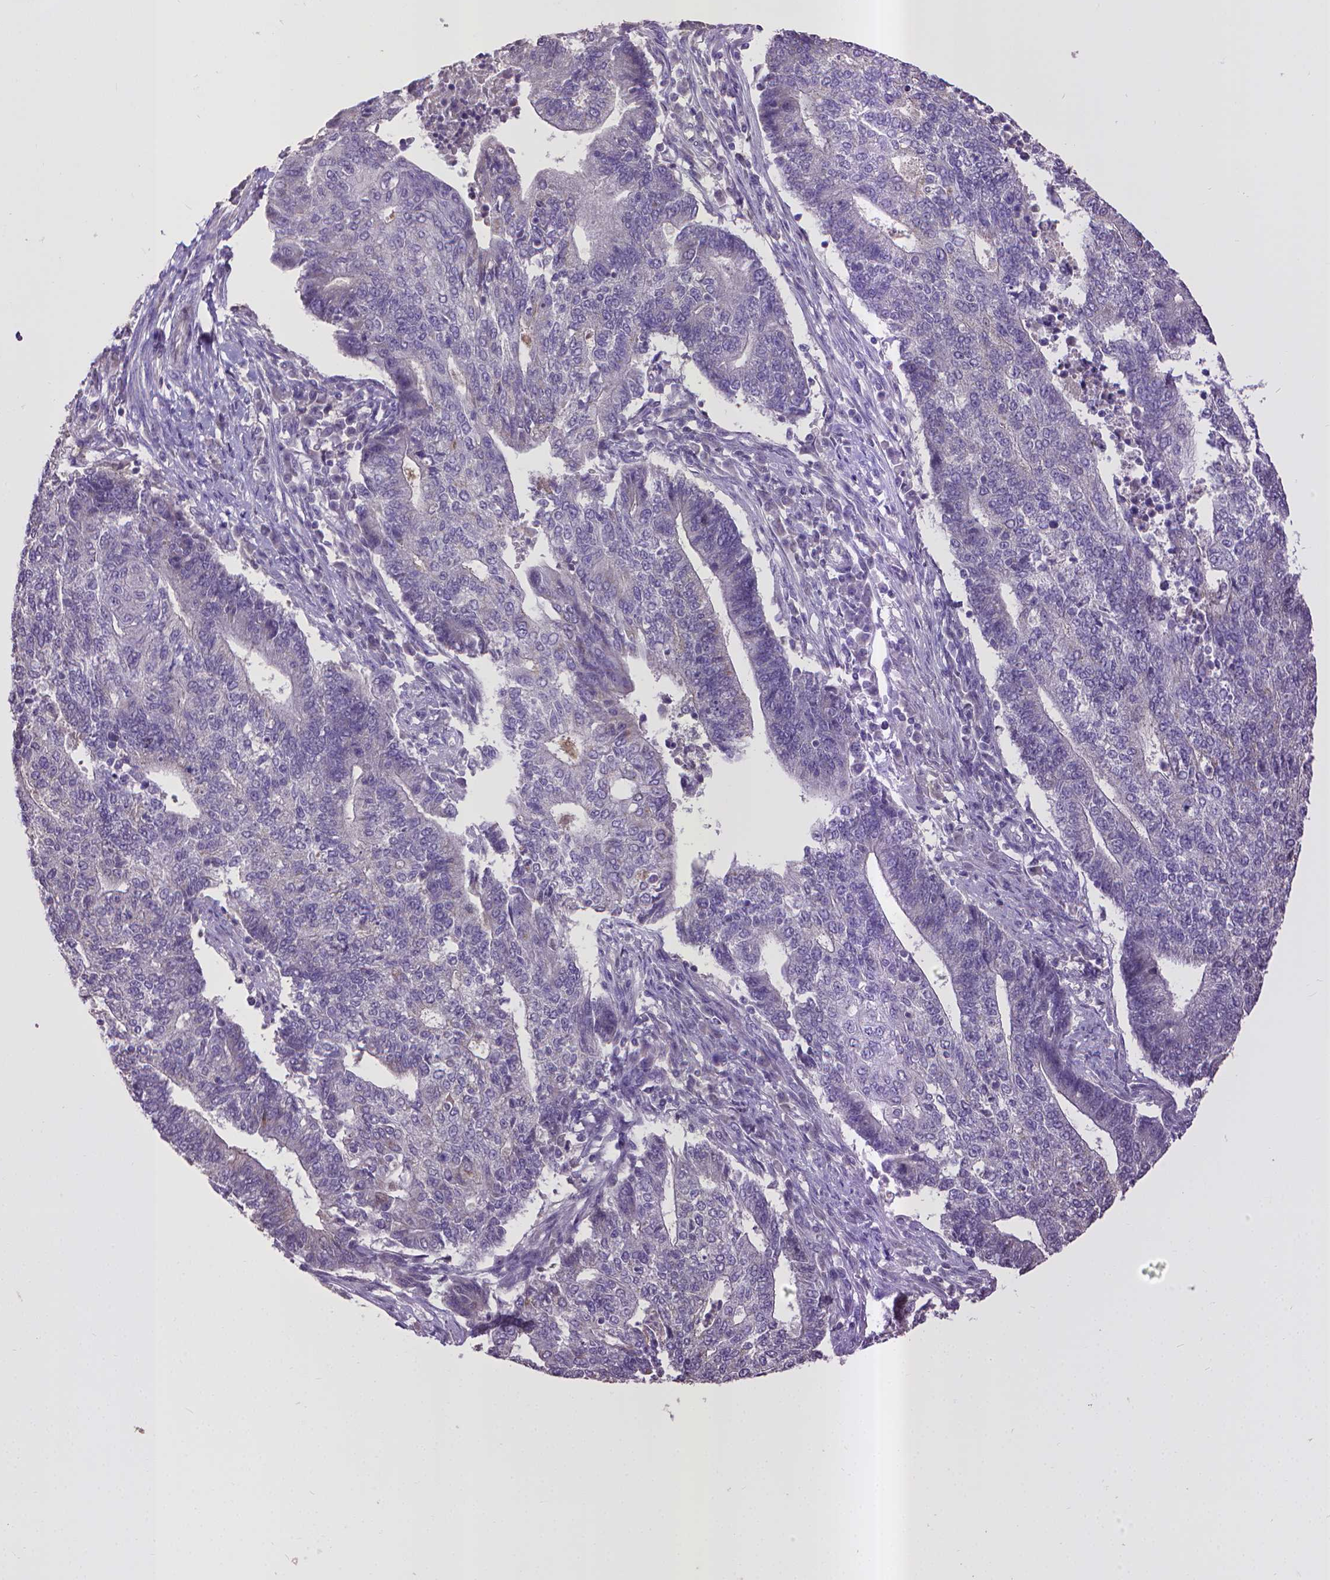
{"staining": {"intensity": "negative", "quantity": "none", "location": "none"}, "tissue": "endometrial cancer", "cell_type": "Tumor cells", "image_type": "cancer", "snomed": [{"axis": "morphology", "description": "Adenocarcinoma, NOS"}, {"axis": "topography", "description": "Uterus"}, {"axis": "topography", "description": "Endometrium"}], "caption": "Immunohistochemical staining of endometrial cancer shows no significant positivity in tumor cells.", "gene": "CPM", "patient": {"sex": "female", "age": 54}}